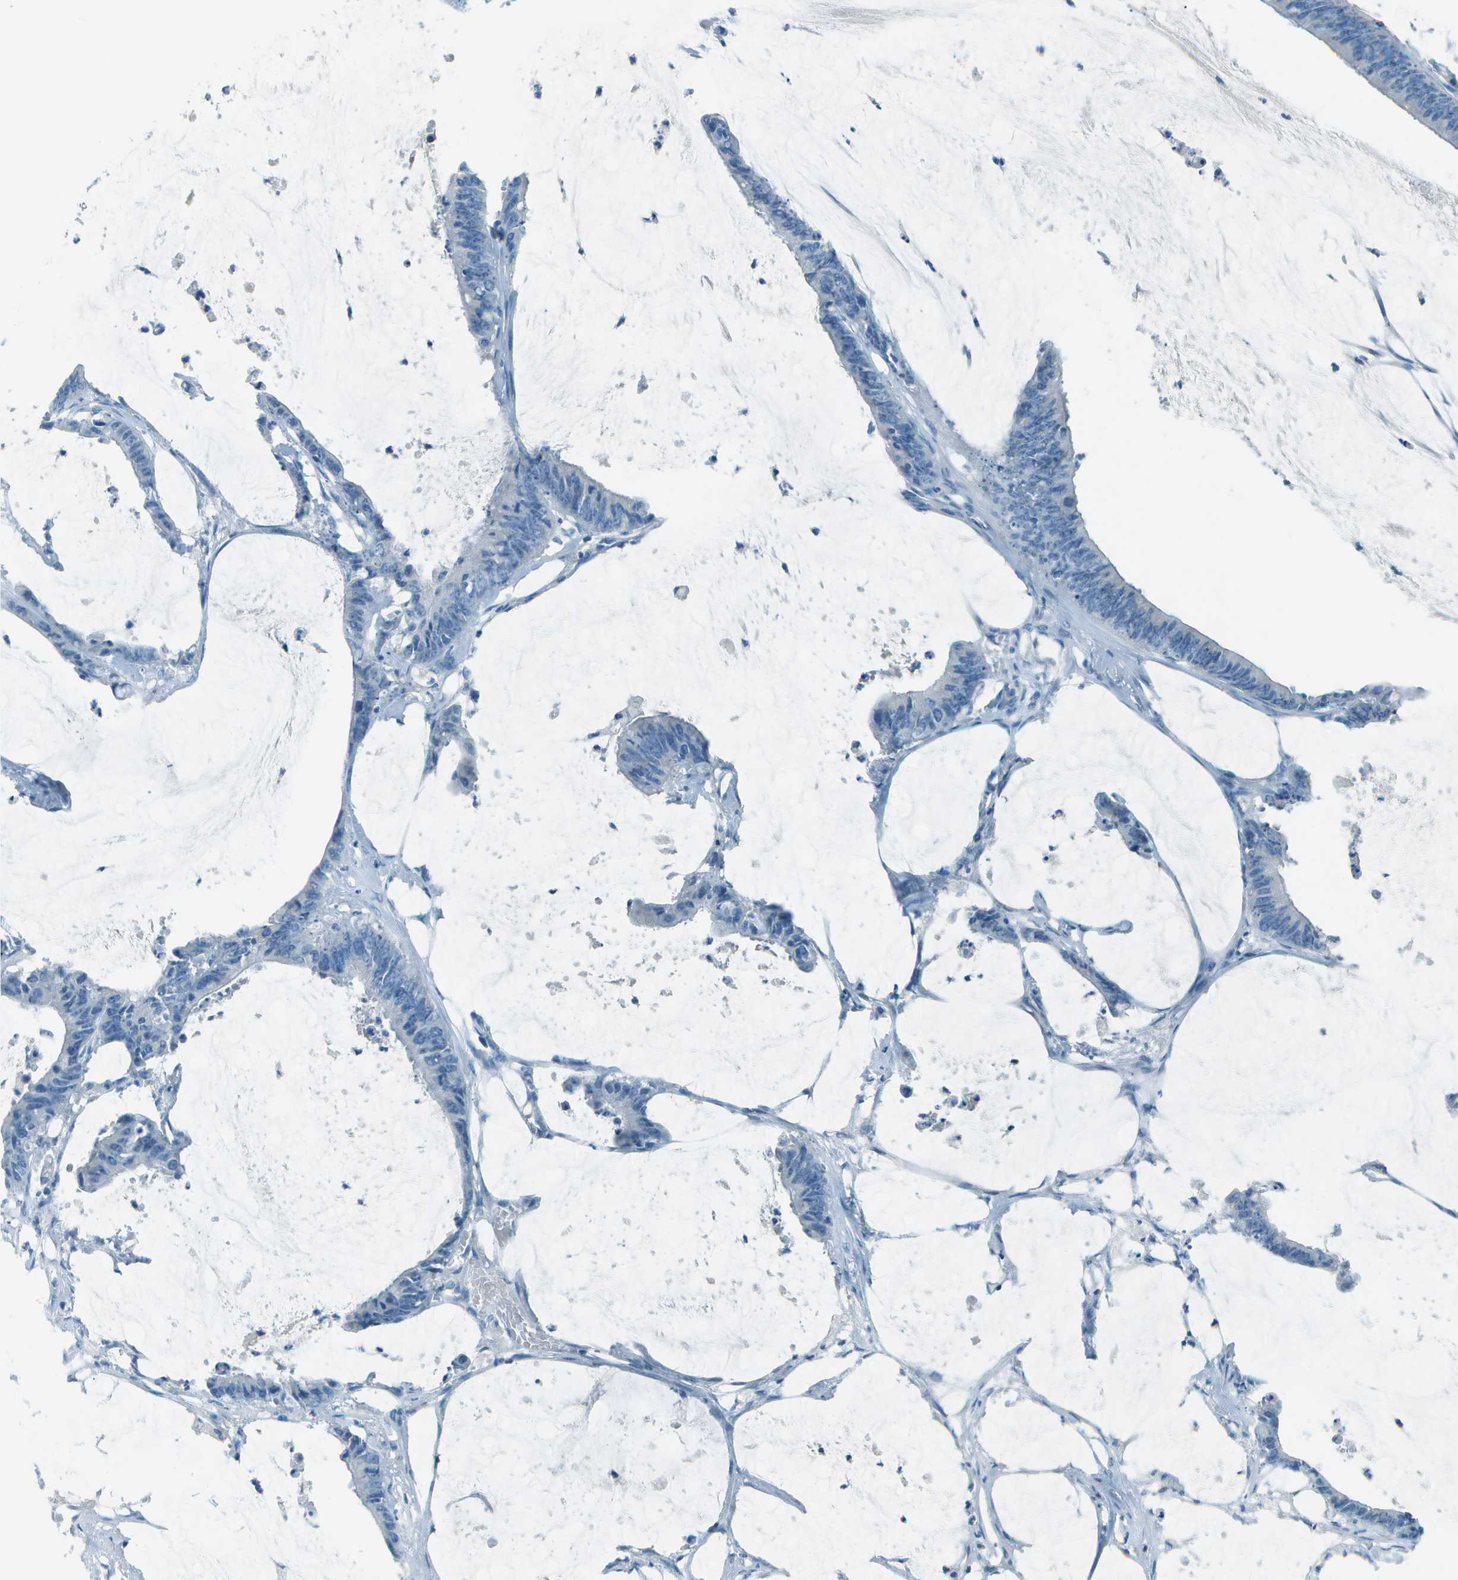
{"staining": {"intensity": "negative", "quantity": "none", "location": "none"}, "tissue": "colorectal cancer", "cell_type": "Tumor cells", "image_type": "cancer", "snomed": [{"axis": "morphology", "description": "Adenocarcinoma, NOS"}, {"axis": "topography", "description": "Rectum"}], "caption": "Immunohistochemistry (IHC) of colorectal cancer displays no positivity in tumor cells. The staining was performed using DAB (3,3'-diaminobenzidine) to visualize the protein expression in brown, while the nuclei were stained in blue with hematoxylin (Magnification: 20x).", "gene": "FGF1", "patient": {"sex": "female", "age": 66}}